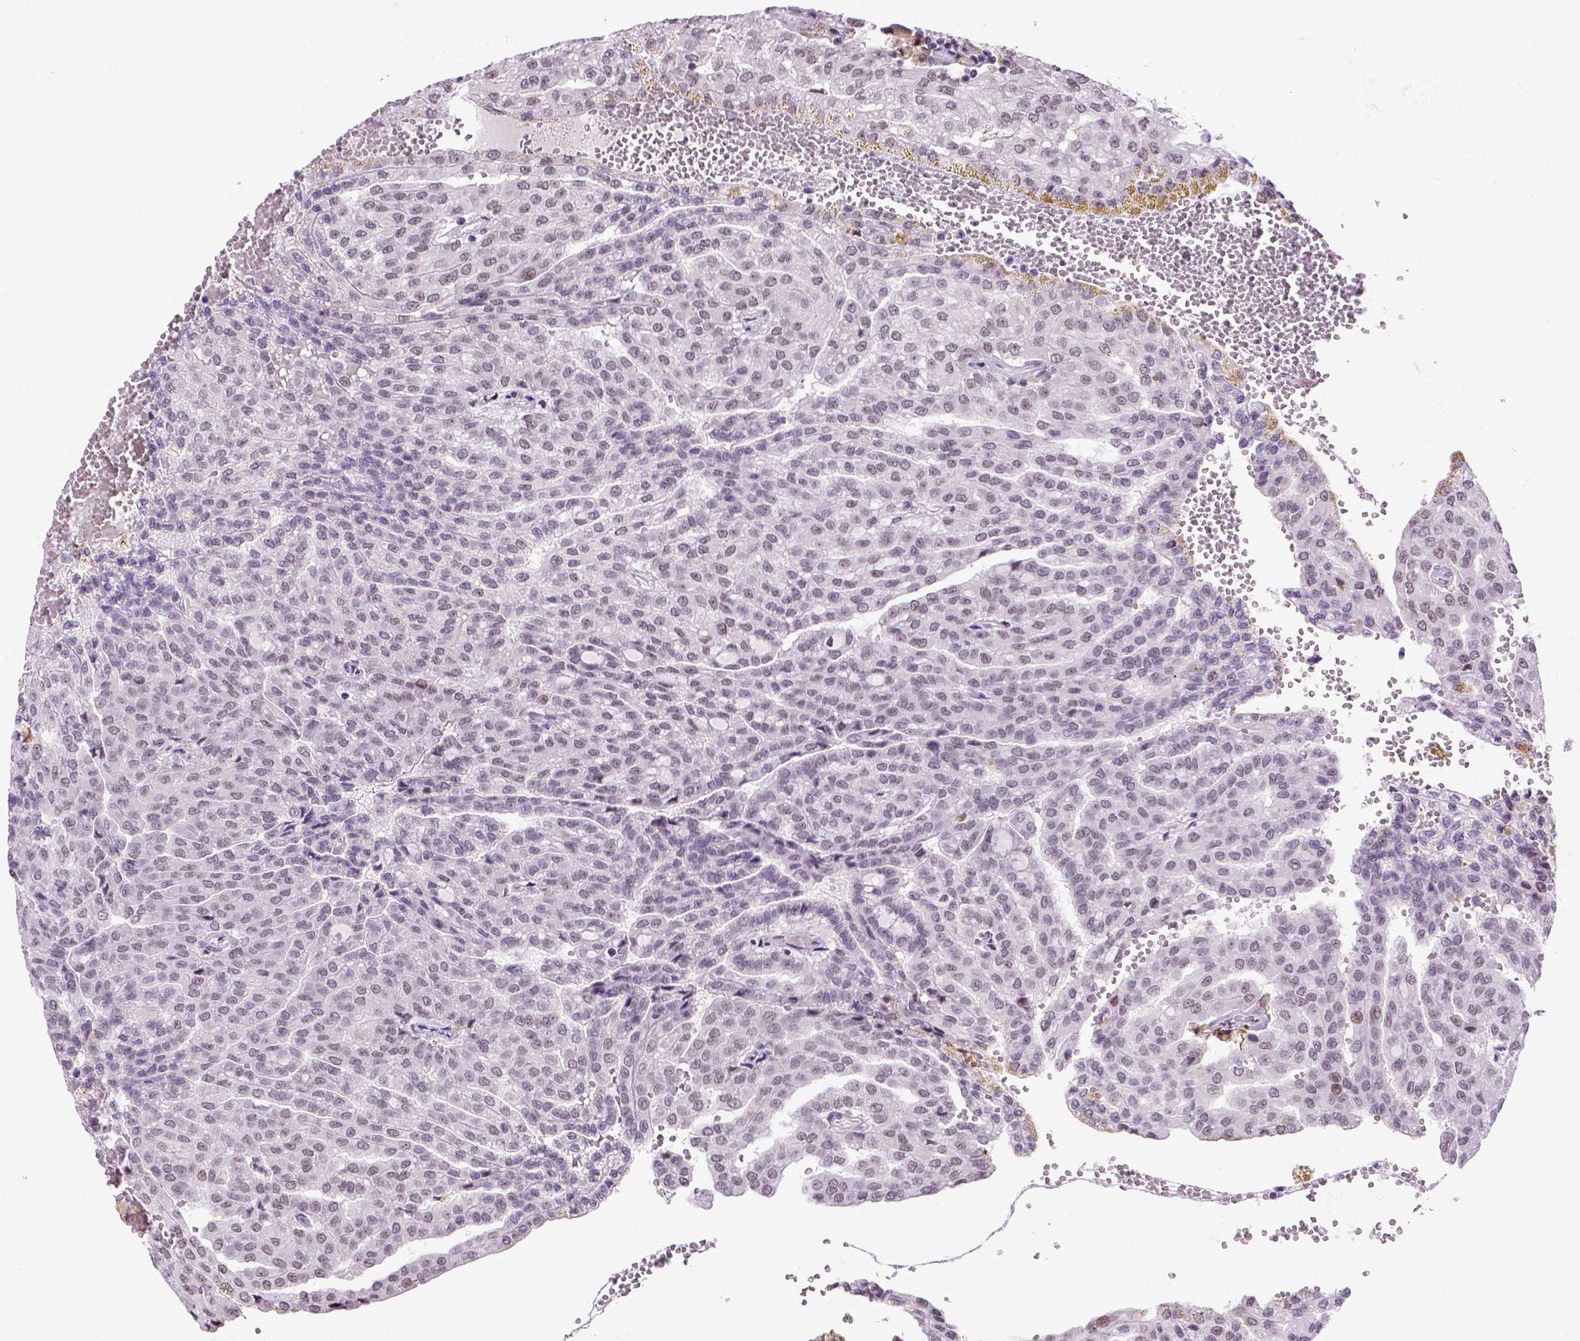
{"staining": {"intensity": "moderate", "quantity": "<25%", "location": "nuclear"}, "tissue": "renal cancer", "cell_type": "Tumor cells", "image_type": "cancer", "snomed": [{"axis": "morphology", "description": "Adenocarcinoma, NOS"}, {"axis": "topography", "description": "Kidney"}], "caption": "A brown stain labels moderate nuclear staining of a protein in renal cancer tumor cells.", "gene": "TBPL1", "patient": {"sex": "male", "age": 63}}